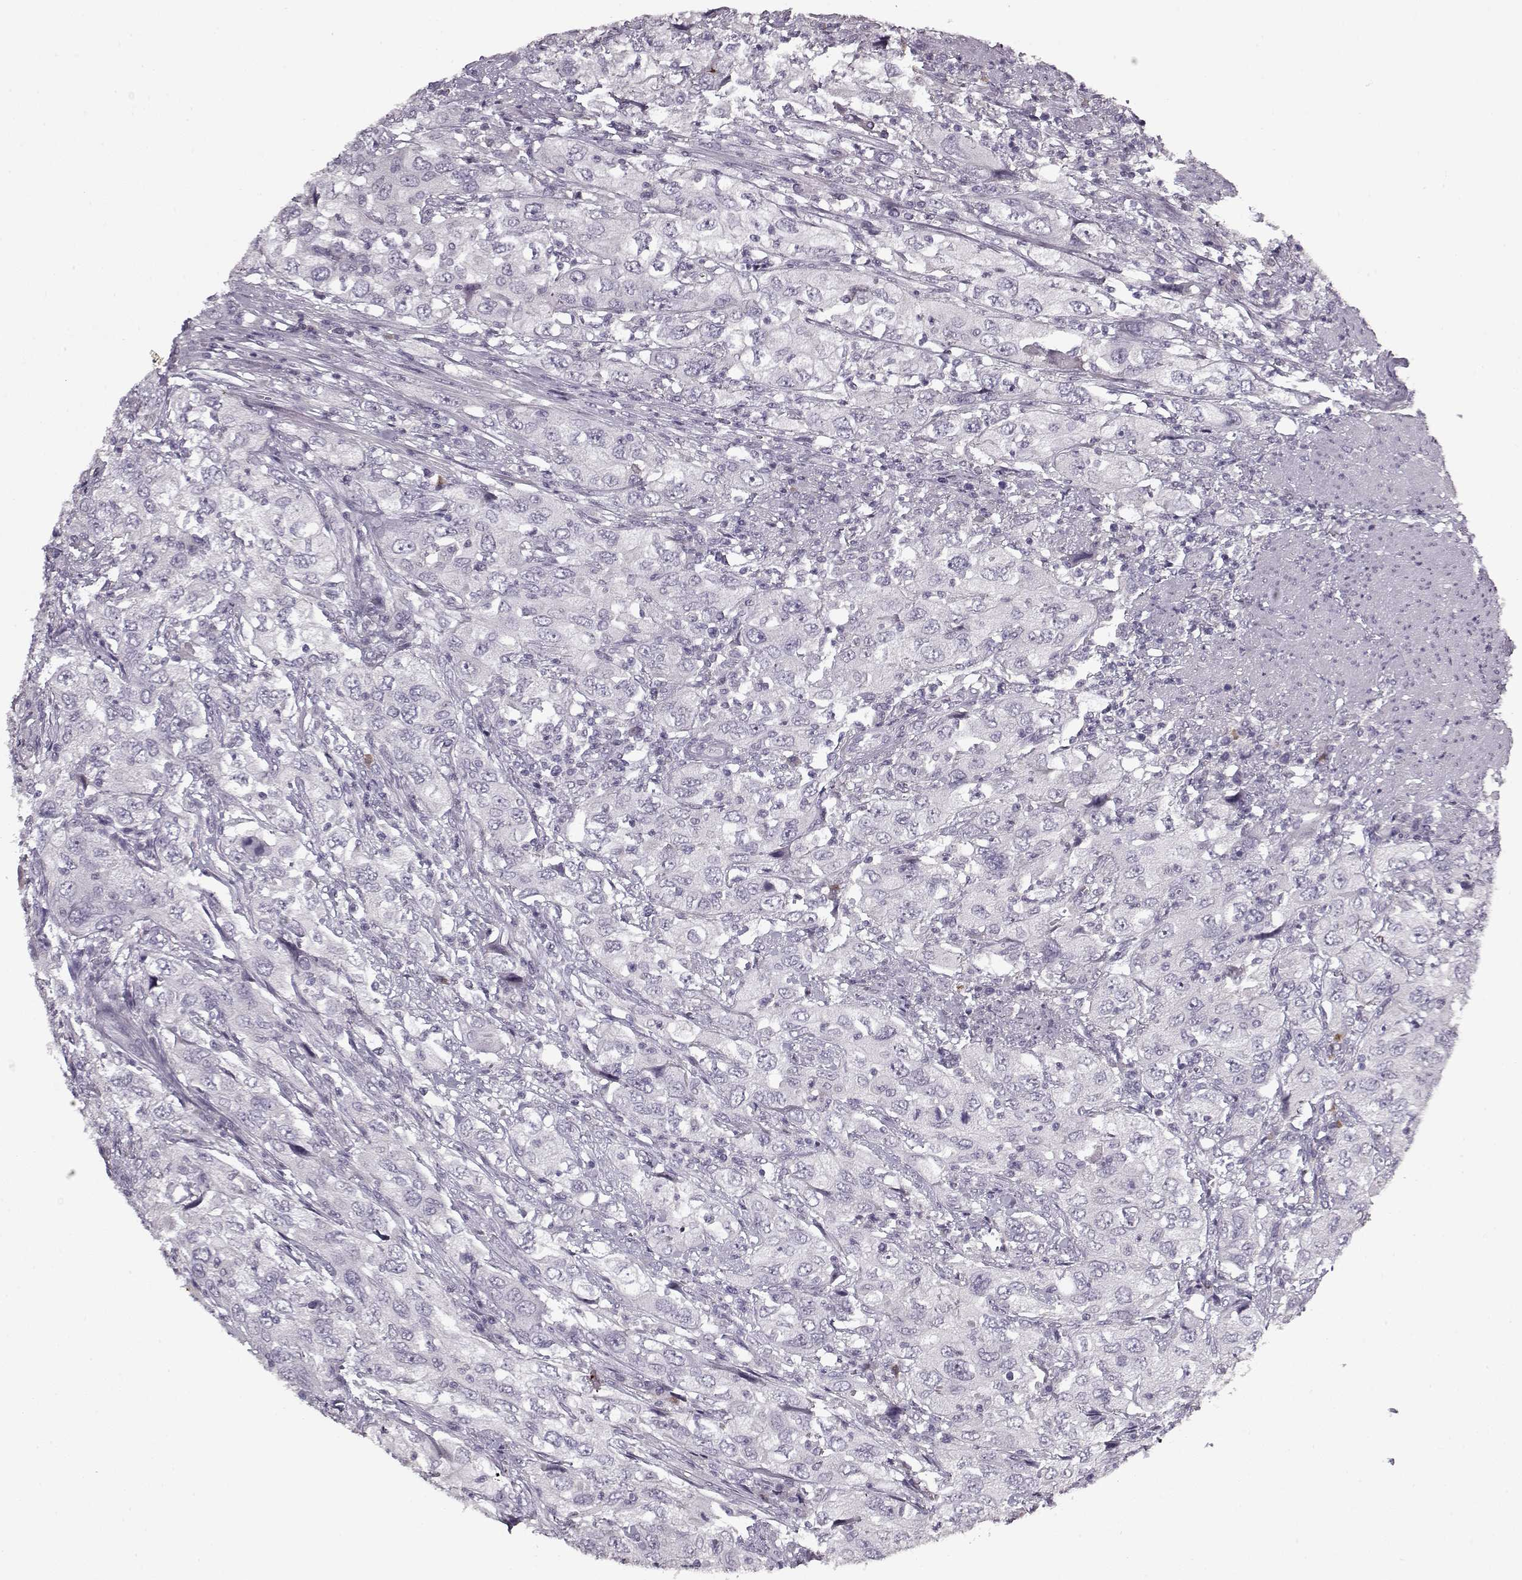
{"staining": {"intensity": "negative", "quantity": "none", "location": "none"}, "tissue": "urothelial cancer", "cell_type": "Tumor cells", "image_type": "cancer", "snomed": [{"axis": "morphology", "description": "Urothelial carcinoma, High grade"}, {"axis": "topography", "description": "Urinary bladder"}], "caption": "Immunohistochemical staining of human urothelial cancer exhibits no significant expression in tumor cells.", "gene": "KRT9", "patient": {"sex": "male", "age": 76}}